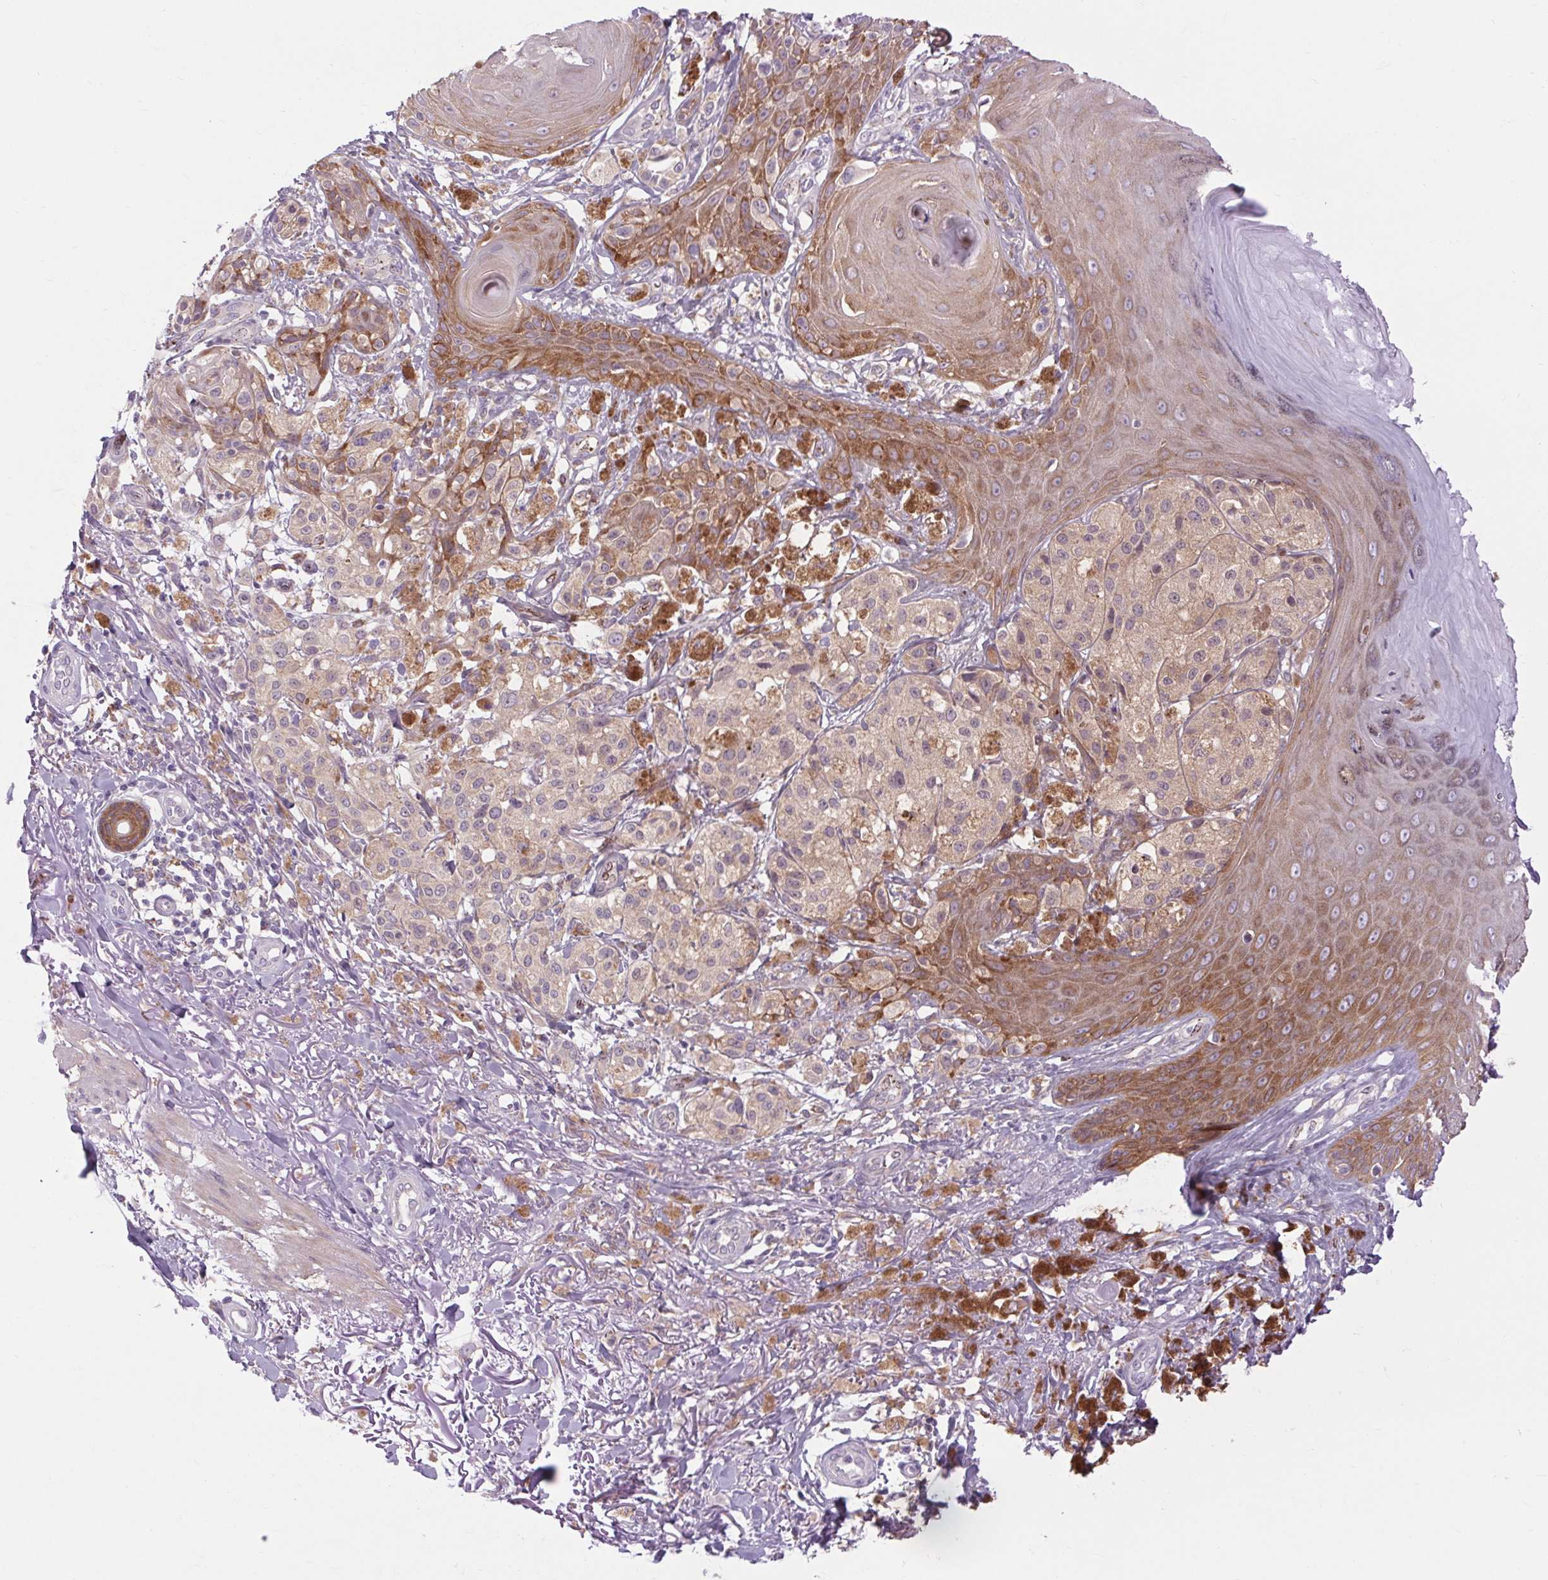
{"staining": {"intensity": "negative", "quantity": "none", "location": "none"}, "tissue": "melanoma", "cell_type": "Tumor cells", "image_type": "cancer", "snomed": [{"axis": "morphology", "description": "Malignant melanoma, NOS"}, {"axis": "topography", "description": "Skin"}], "caption": "Immunohistochemistry histopathology image of neoplastic tissue: malignant melanoma stained with DAB reveals no significant protein expression in tumor cells.", "gene": "SOWAHC", "patient": {"sex": "female", "age": 80}}